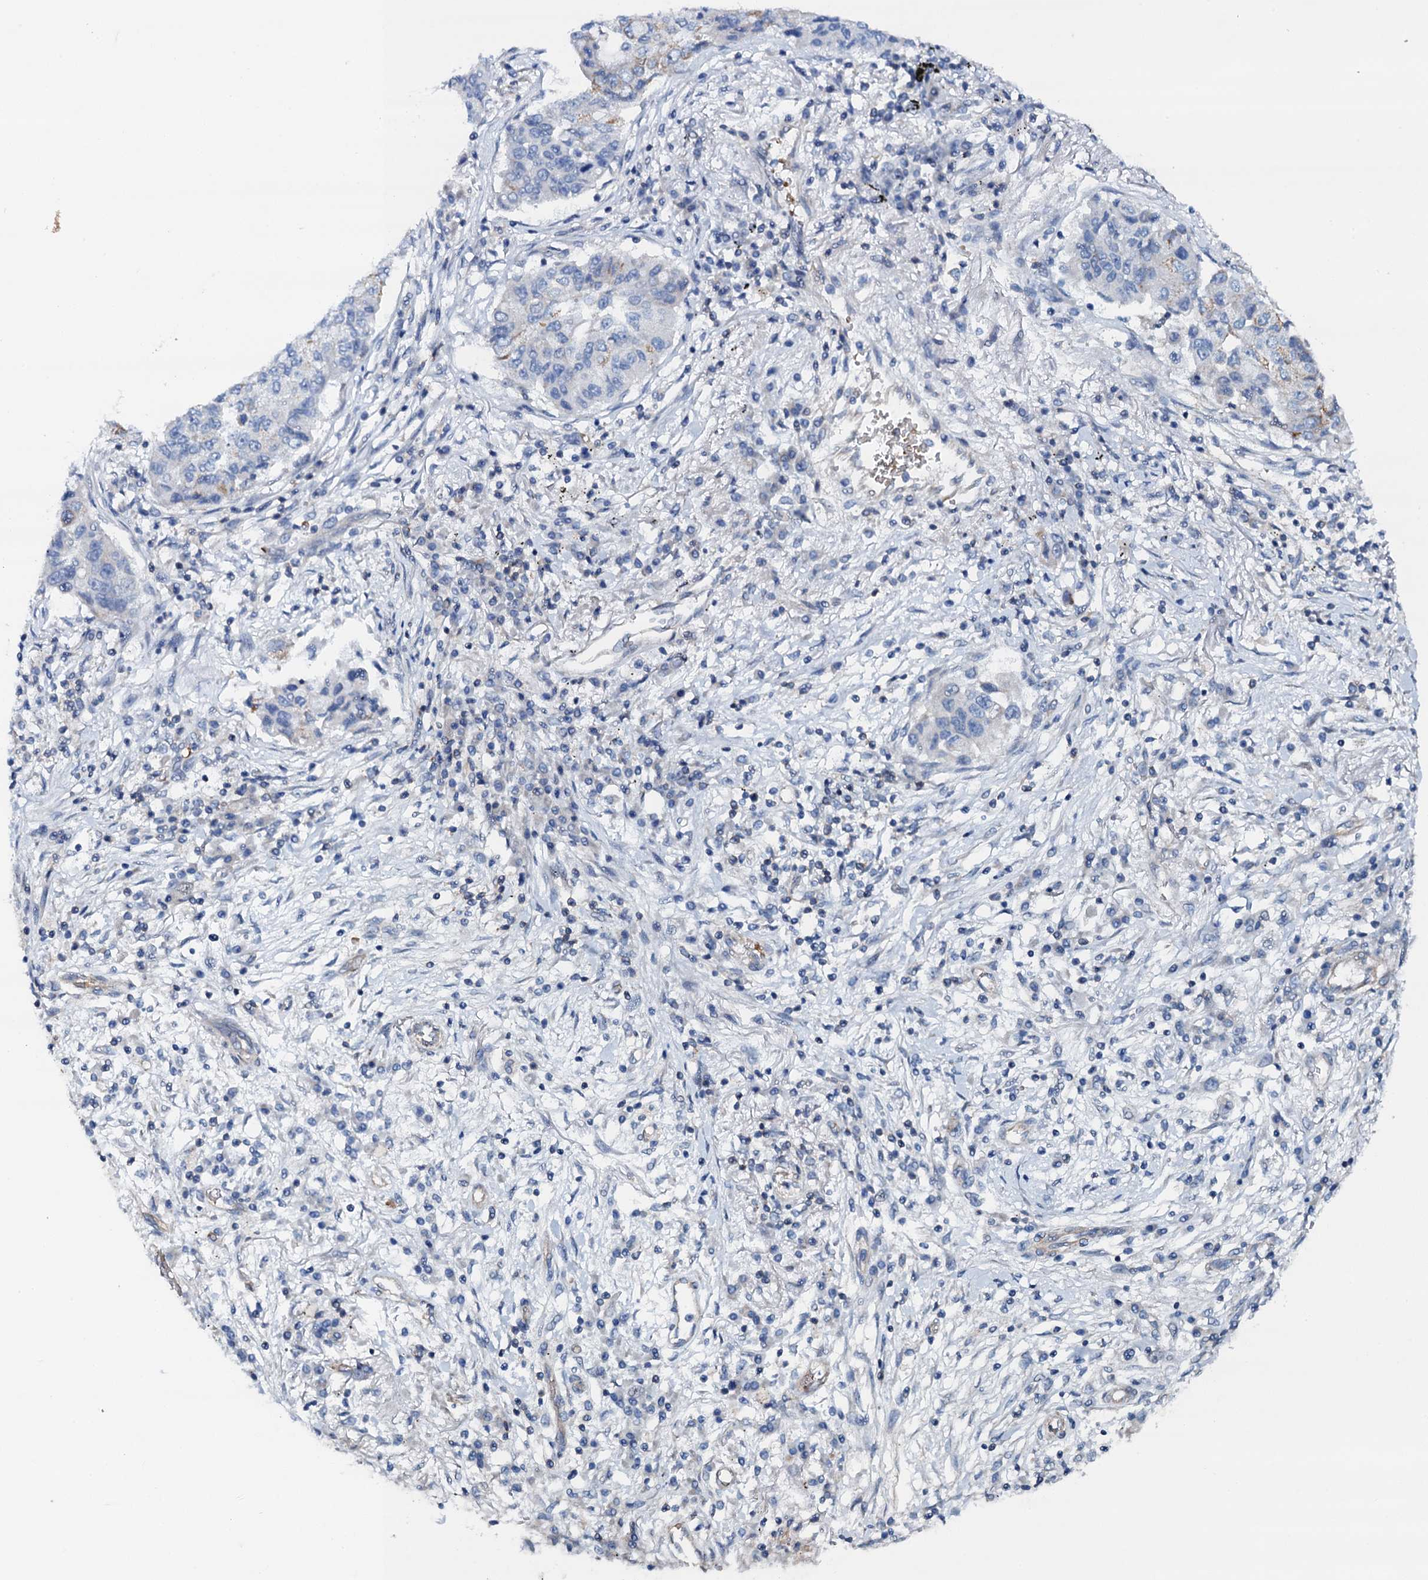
{"staining": {"intensity": "weak", "quantity": "<25%", "location": "cytoplasmic/membranous"}, "tissue": "lung cancer", "cell_type": "Tumor cells", "image_type": "cancer", "snomed": [{"axis": "morphology", "description": "Squamous cell carcinoma, NOS"}, {"axis": "topography", "description": "Lung"}], "caption": "Protein analysis of lung cancer shows no significant expression in tumor cells.", "gene": "ROGDI", "patient": {"sex": "male", "age": 74}}